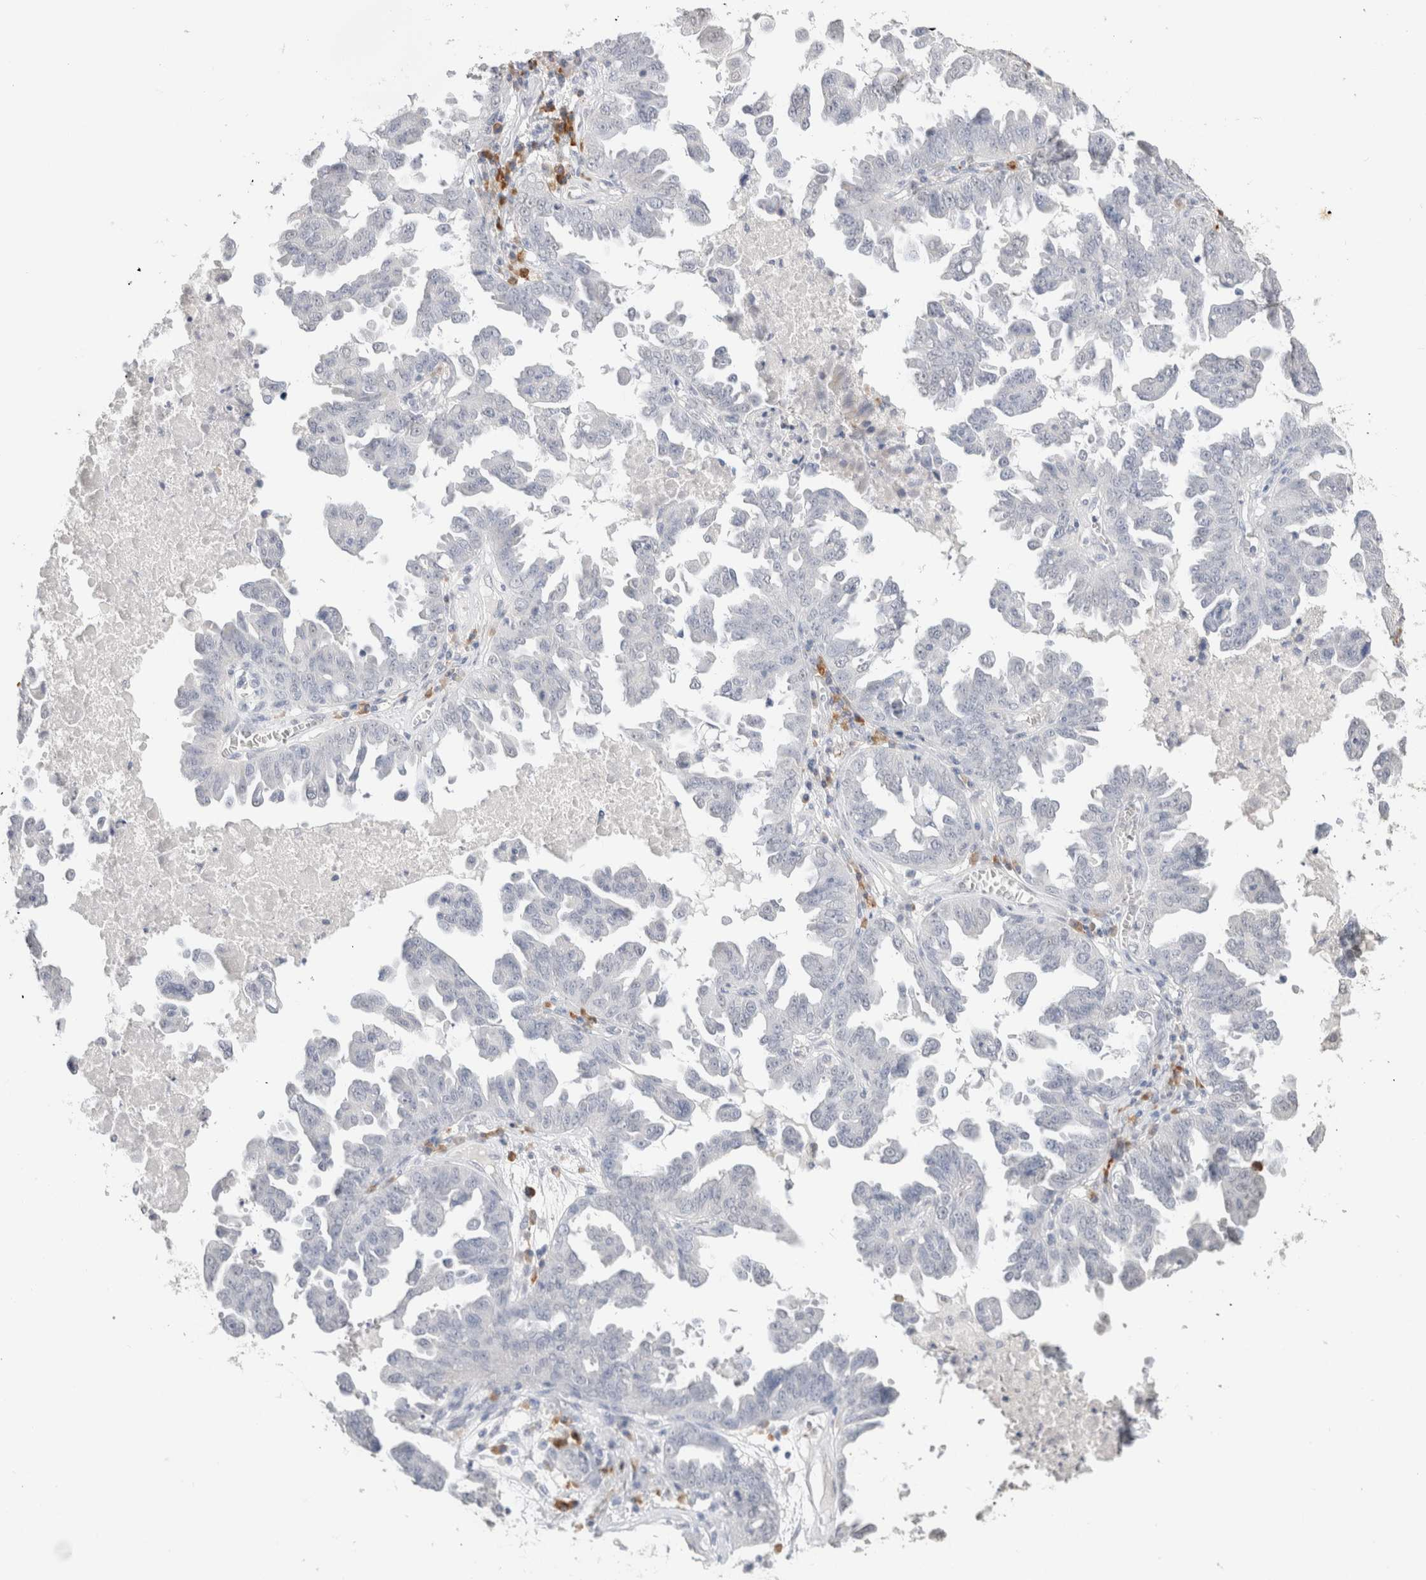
{"staining": {"intensity": "negative", "quantity": "none", "location": "none"}, "tissue": "ovarian cancer", "cell_type": "Tumor cells", "image_type": "cancer", "snomed": [{"axis": "morphology", "description": "Carcinoma, endometroid"}, {"axis": "topography", "description": "Ovary"}], "caption": "High magnification brightfield microscopy of ovarian endometroid carcinoma stained with DAB (brown) and counterstained with hematoxylin (blue): tumor cells show no significant expression.", "gene": "CD80", "patient": {"sex": "female", "age": 62}}